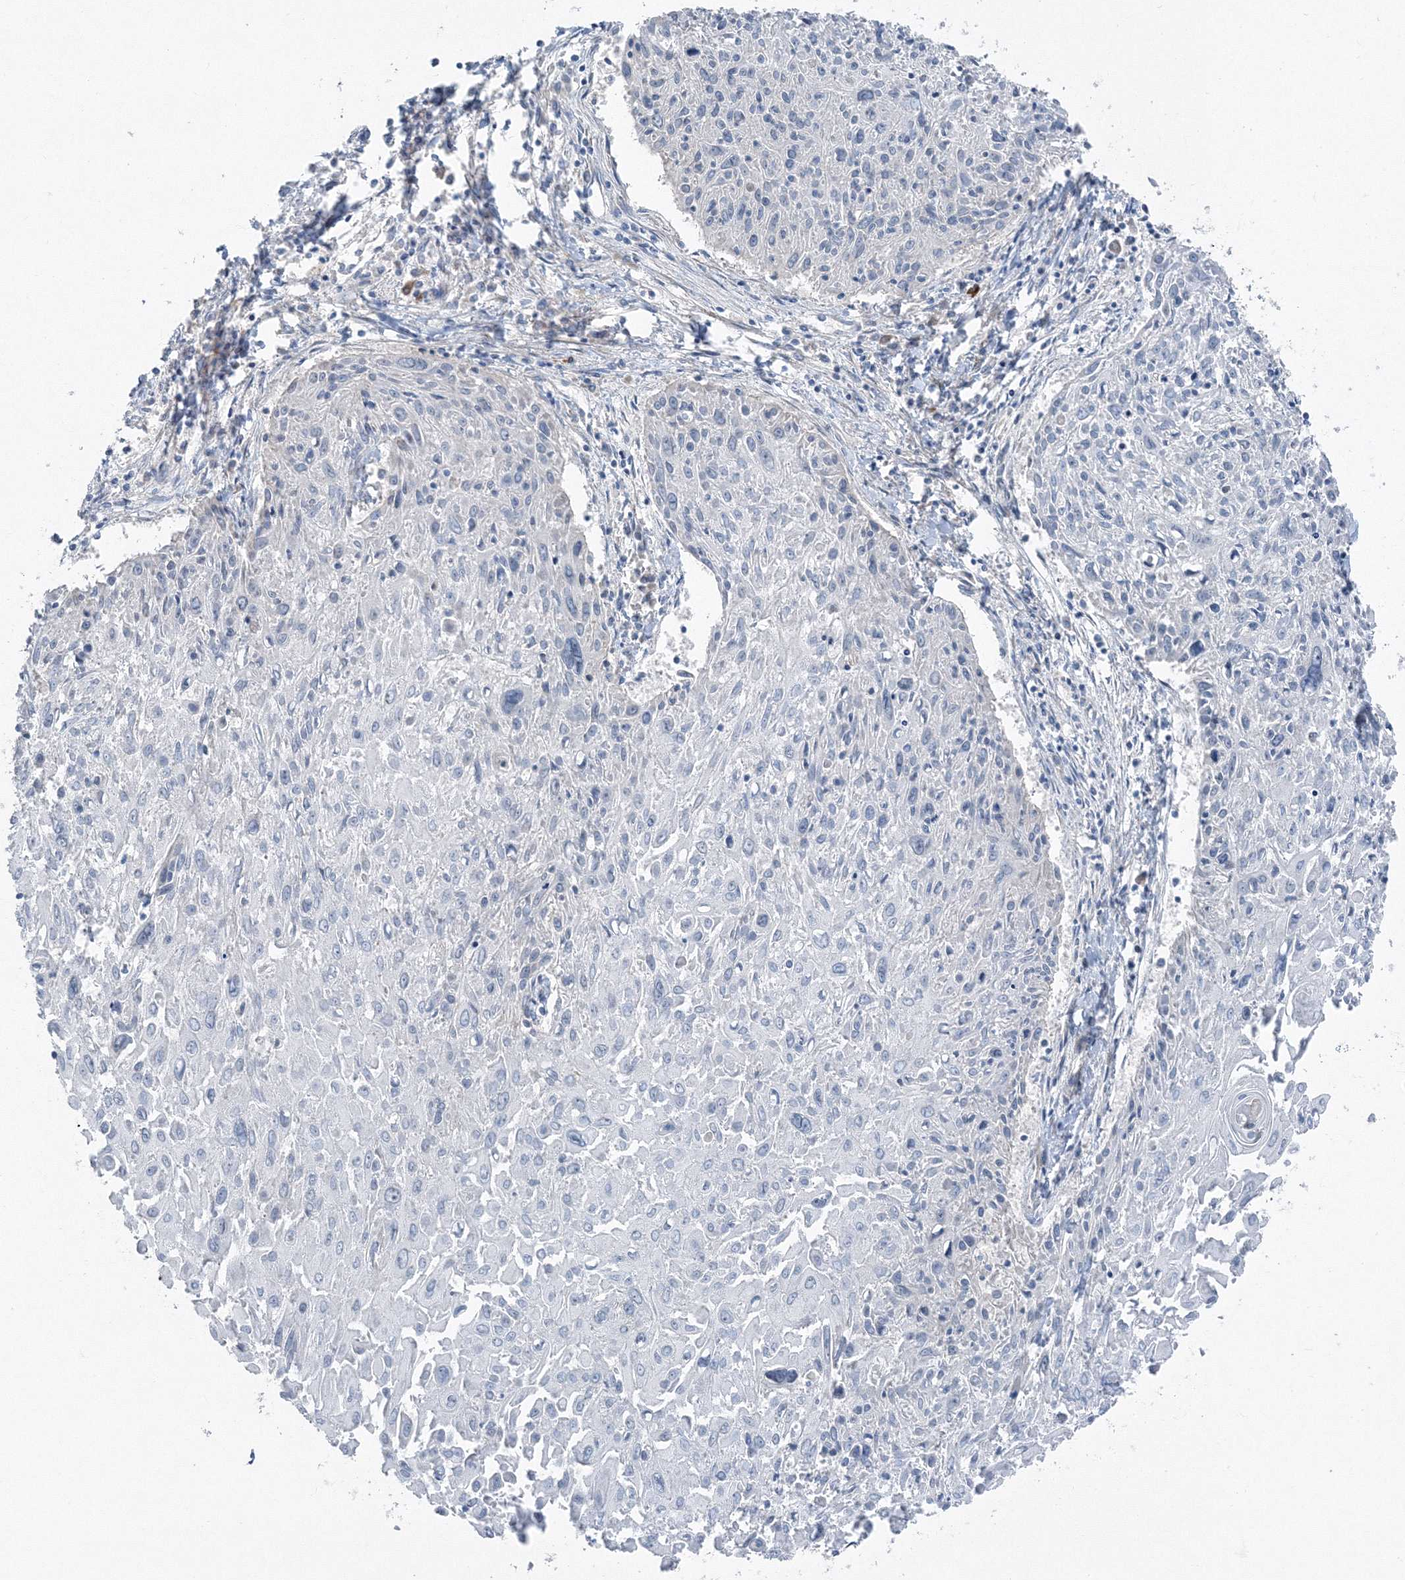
{"staining": {"intensity": "negative", "quantity": "none", "location": "none"}, "tissue": "cervical cancer", "cell_type": "Tumor cells", "image_type": "cancer", "snomed": [{"axis": "morphology", "description": "Squamous cell carcinoma, NOS"}, {"axis": "topography", "description": "Cervix"}], "caption": "Tumor cells are negative for protein expression in human cervical squamous cell carcinoma.", "gene": "AASDH", "patient": {"sex": "female", "age": 51}}